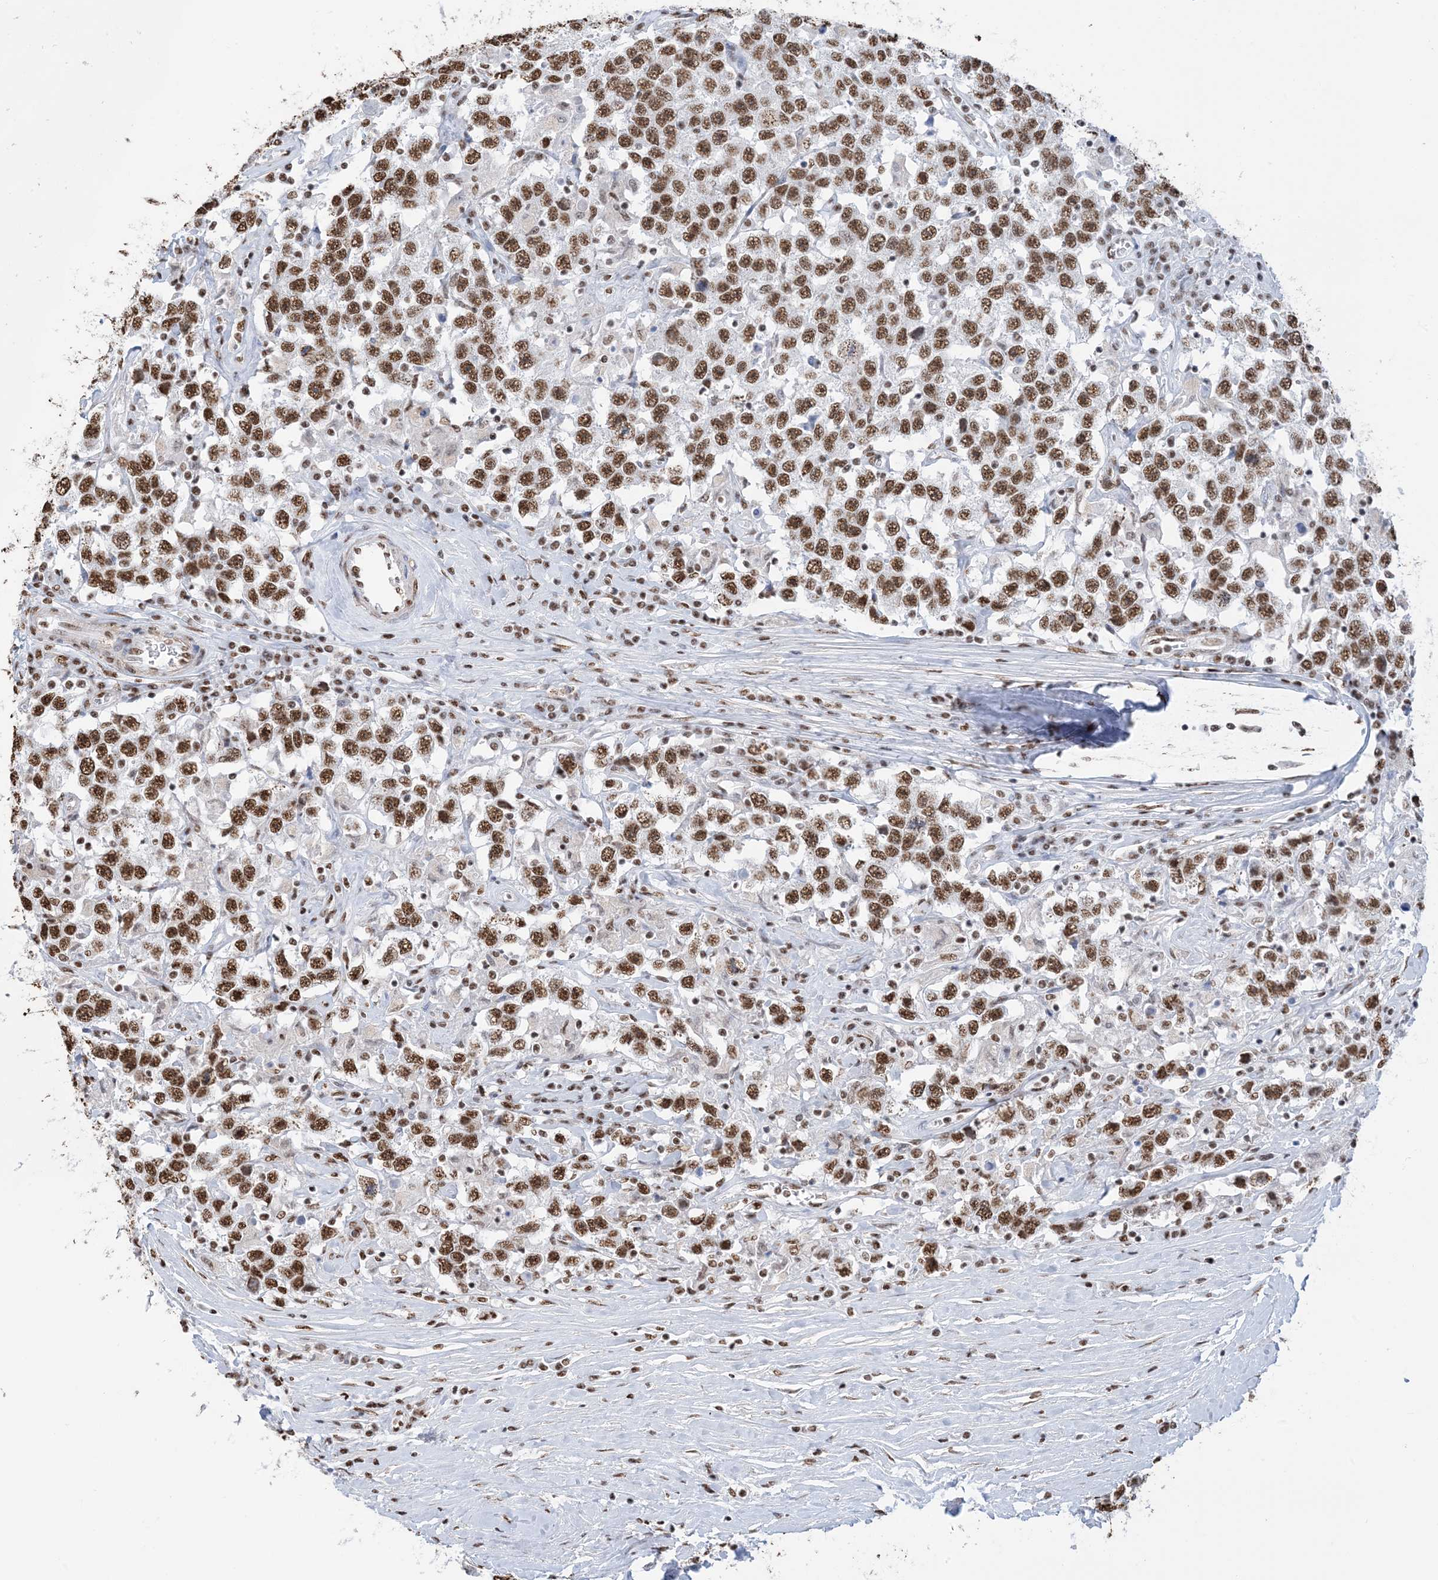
{"staining": {"intensity": "strong", "quantity": ">75%", "location": "nuclear"}, "tissue": "testis cancer", "cell_type": "Tumor cells", "image_type": "cancer", "snomed": [{"axis": "morphology", "description": "Seminoma, NOS"}, {"axis": "topography", "description": "Testis"}], "caption": "There is high levels of strong nuclear positivity in tumor cells of testis cancer (seminoma), as demonstrated by immunohistochemical staining (brown color).", "gene": "ZNF792", "patient": {"sex": "male", "age": 41}}